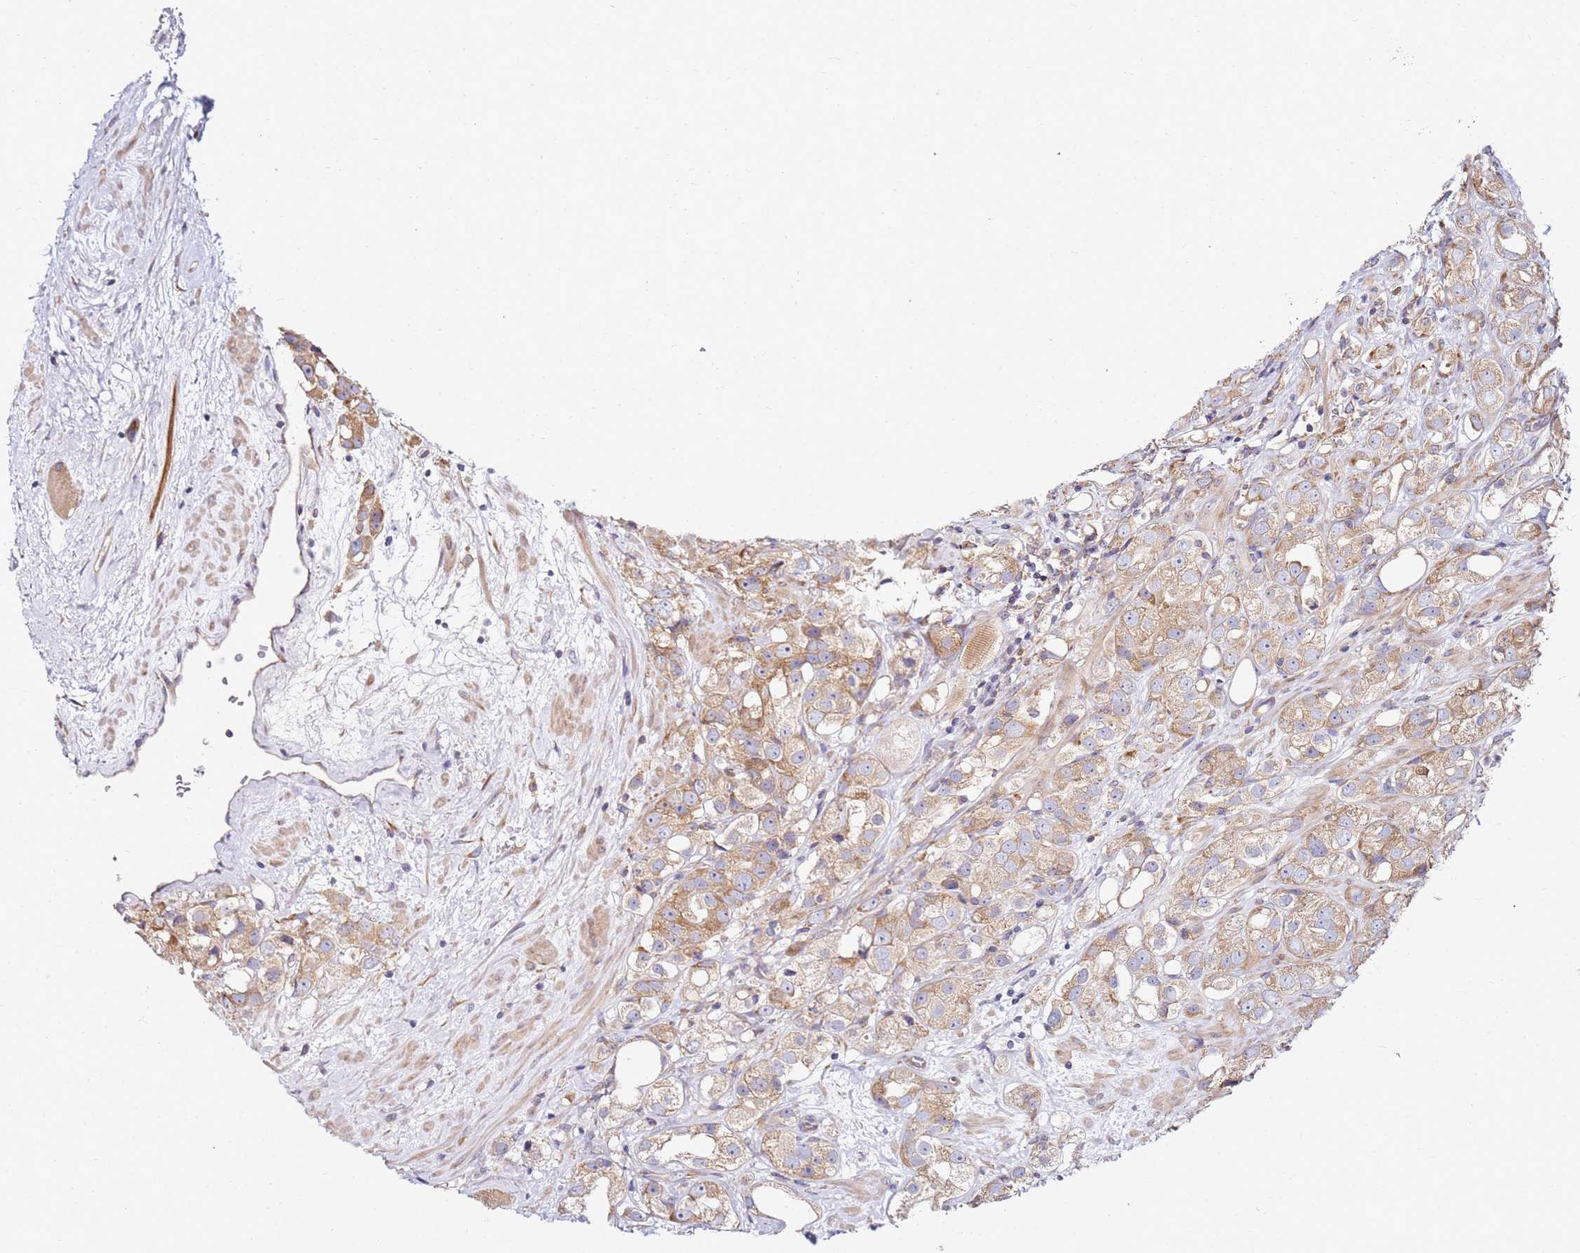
{"staining": {"intensity": "moderate", "quantity": "25%-75%", "location": "cytoplasmic/membranous"}, "tissue": "prostate cancer", "cell_type": "Tumor cells", "image_type": "cancer", "snomed": [{"axis": "morphology", "description": "Adenocarcinoma, NOS"}, {"axis": "topography", "description": "Prostate"}], "caption": "IHC histopathology image of neoplastic tissue: human prostate adenocarcinoma stained using immunohistochemistry reveals medium levels of moderate protein expression localized specifically in the cytoplasmic/membranous of tumor cells, appearing as a cytoplasmic/membranous brown color.", "gene": "RPS3A", "patient": {"sex": "male", "age": 79}}